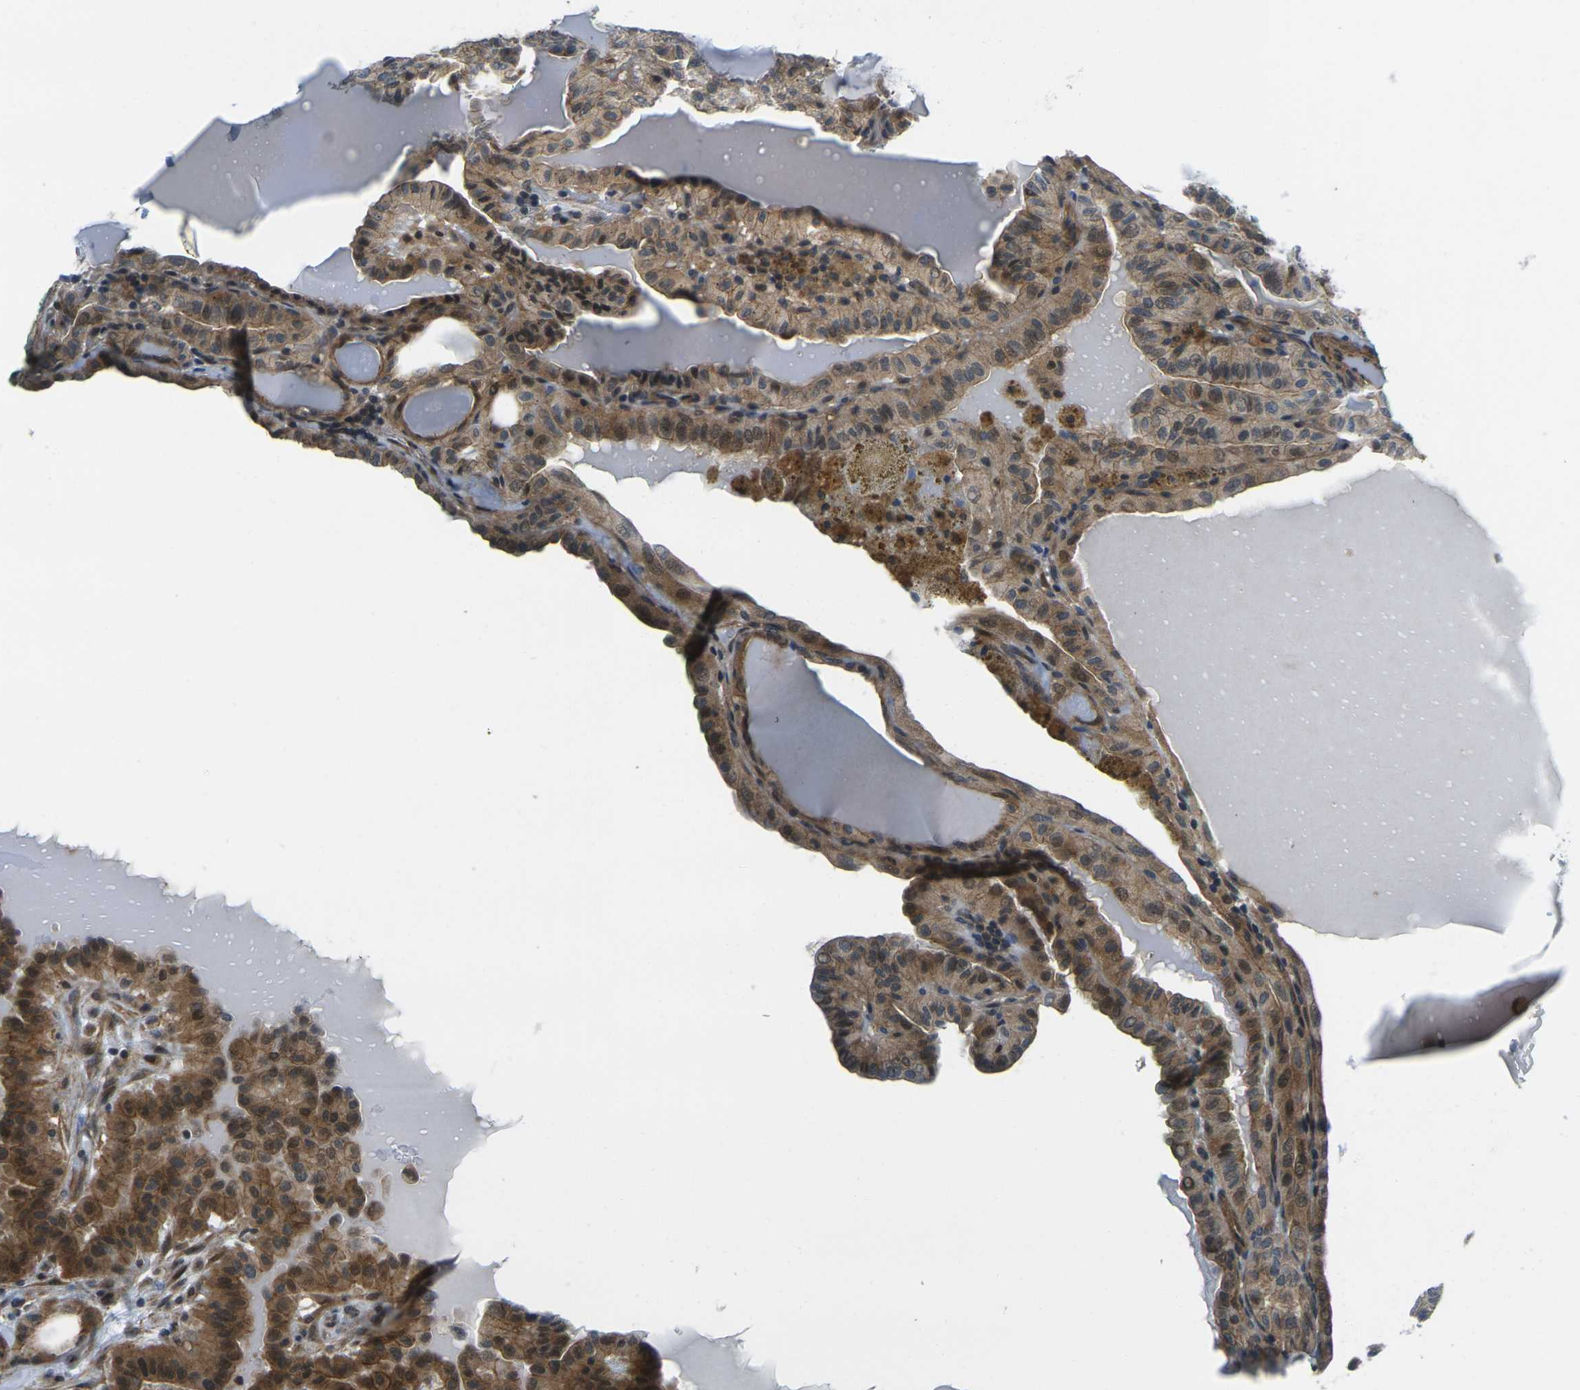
{"staining": {"intensity": "moderate", "quantity": ">75%", "location": "cytoplasmic/membranous,nuclear"}, "tissue": "thyroid cancer", "cell_type": "Tumor cells", "image_type": "cancer", "snomed": [{"axis": "morphology", "description": "Papillary adenocarcinoma, NOS"}, {"axis": "topography", "description": "Thyroid gland"}], "caption": "This photomicrograph displays thyroid cancer stained with IHC to label a protein in brown. The cytoplasmic/membranous and nuclear of tumor cells show moderate positivity for the protein. Nuclei are counter-stained blue.", "gene": "KCTD10", "patient": {"sex": "male", "age": 77}}